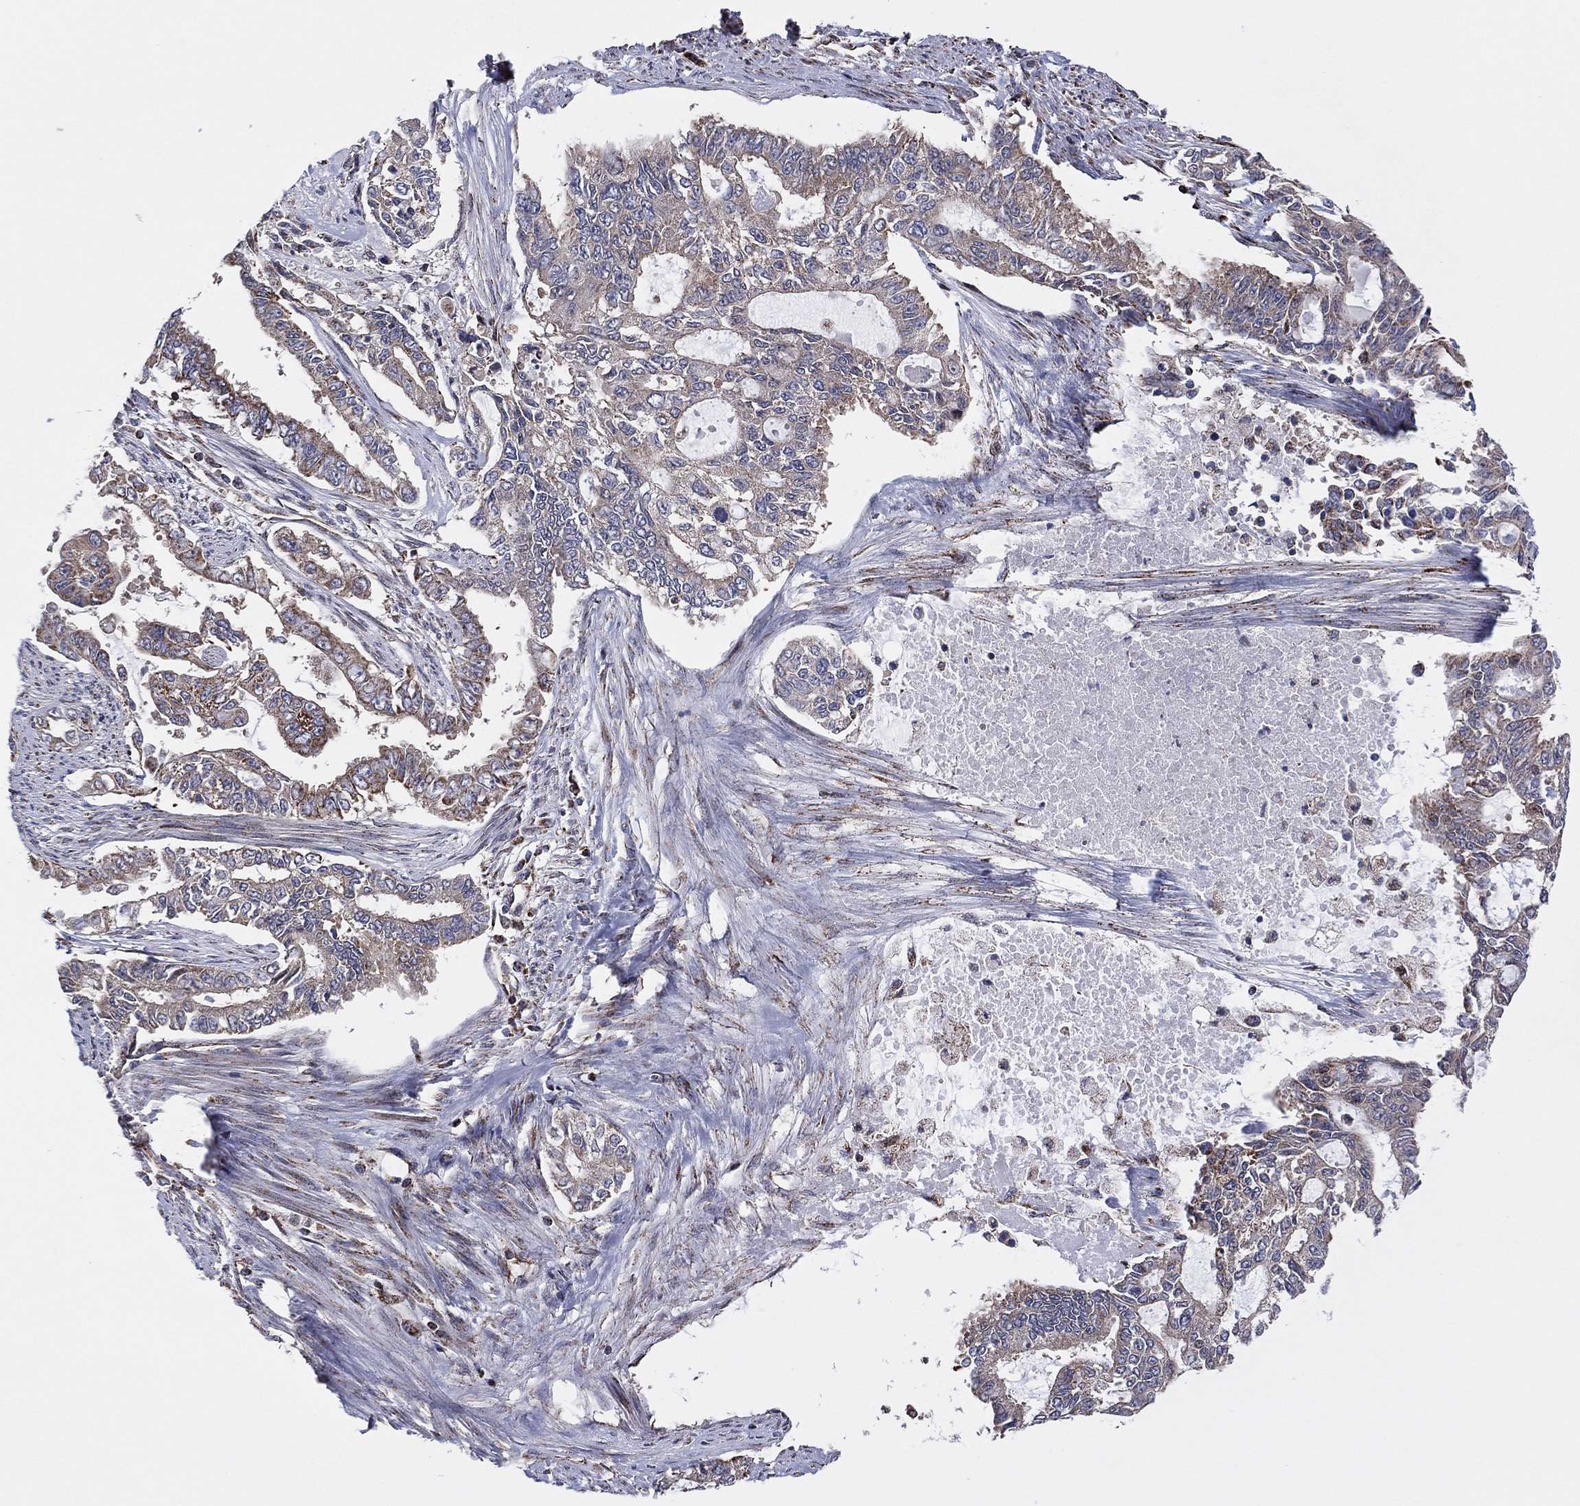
{"staining": {"intensity": "weak", "quantity": "25%-75%", "location": "cytoplasmic/membranous"}, "tissue": "endometrial cancer", "cell_type": "Tumor cells", "image_type": "cancer", "snomed": [{"axis": "morphology", "description": "Adenocarcinoma, NOS"}, {"axis": "topography", "description": "Uterus"}], "caption": "Endometrial adenocarcinoma stained with DAB (3,3'-diaminobenzidine) immunohistochemistry shows low levels of weak cytoplasmic/membranous positivity in approximately 25%-75% of tumor cells.", "gene": "PIDD1", "patient": {"sex": "female", "age": 59}}